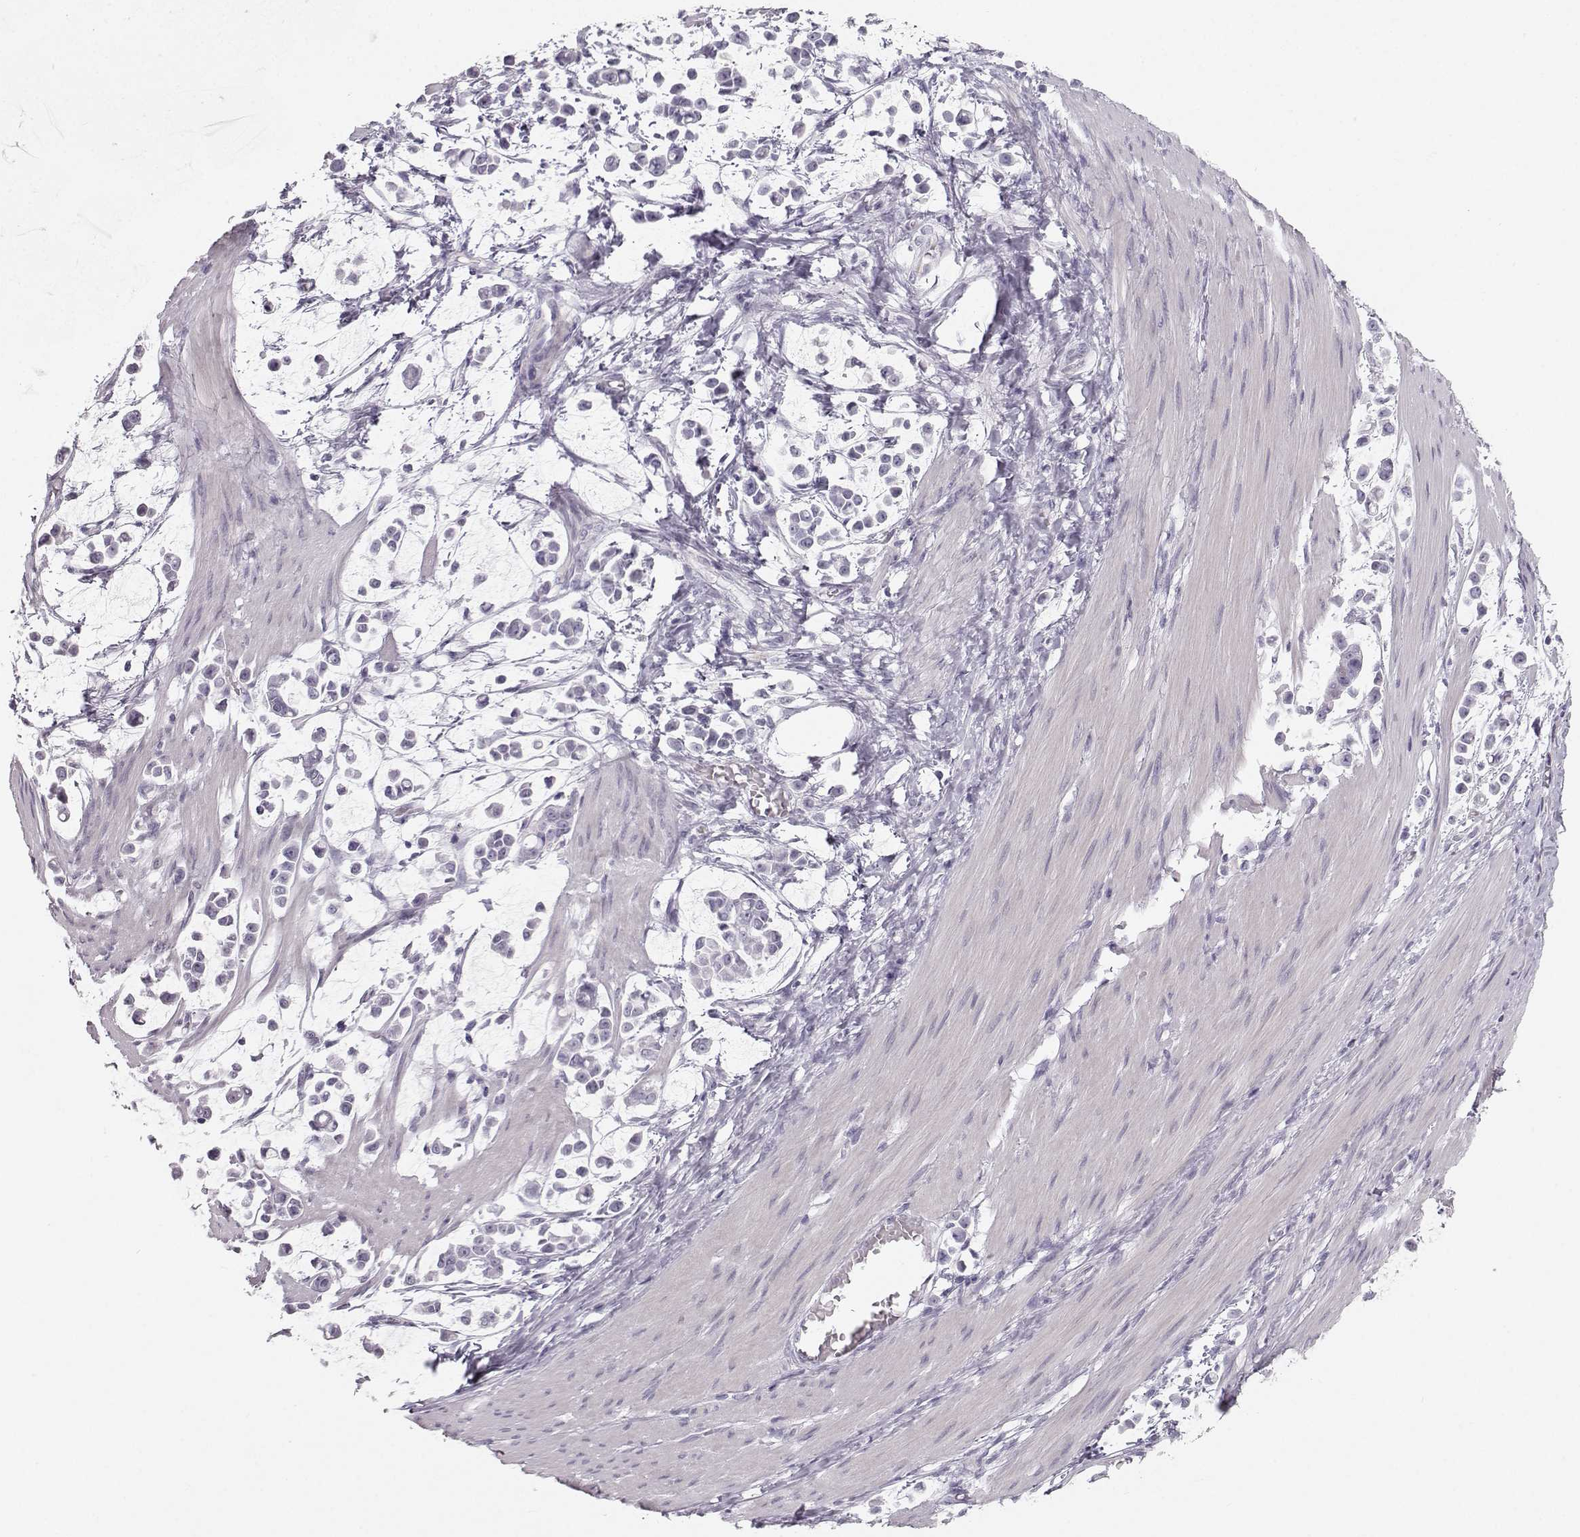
{"staining": {"intensity": "negative", "quantity": "none", "location": "none"}, "tissue": "stomach cancer", "cell_type": "Tumor cells", "image_type": "cancer", "snomed": [{"axis": "morphology", "description": "Adenocarcinoma, NOS"}, {"axis": "topography", "description": "Stomach"}], "caption": "Immunohistochemistry histopathology image of human stomach adenocarcinoma stained for a protein (brown), which reveals no staining in tumor cells.", "gene": "CASR", "patient": {"sex": "male", "age": 82}}